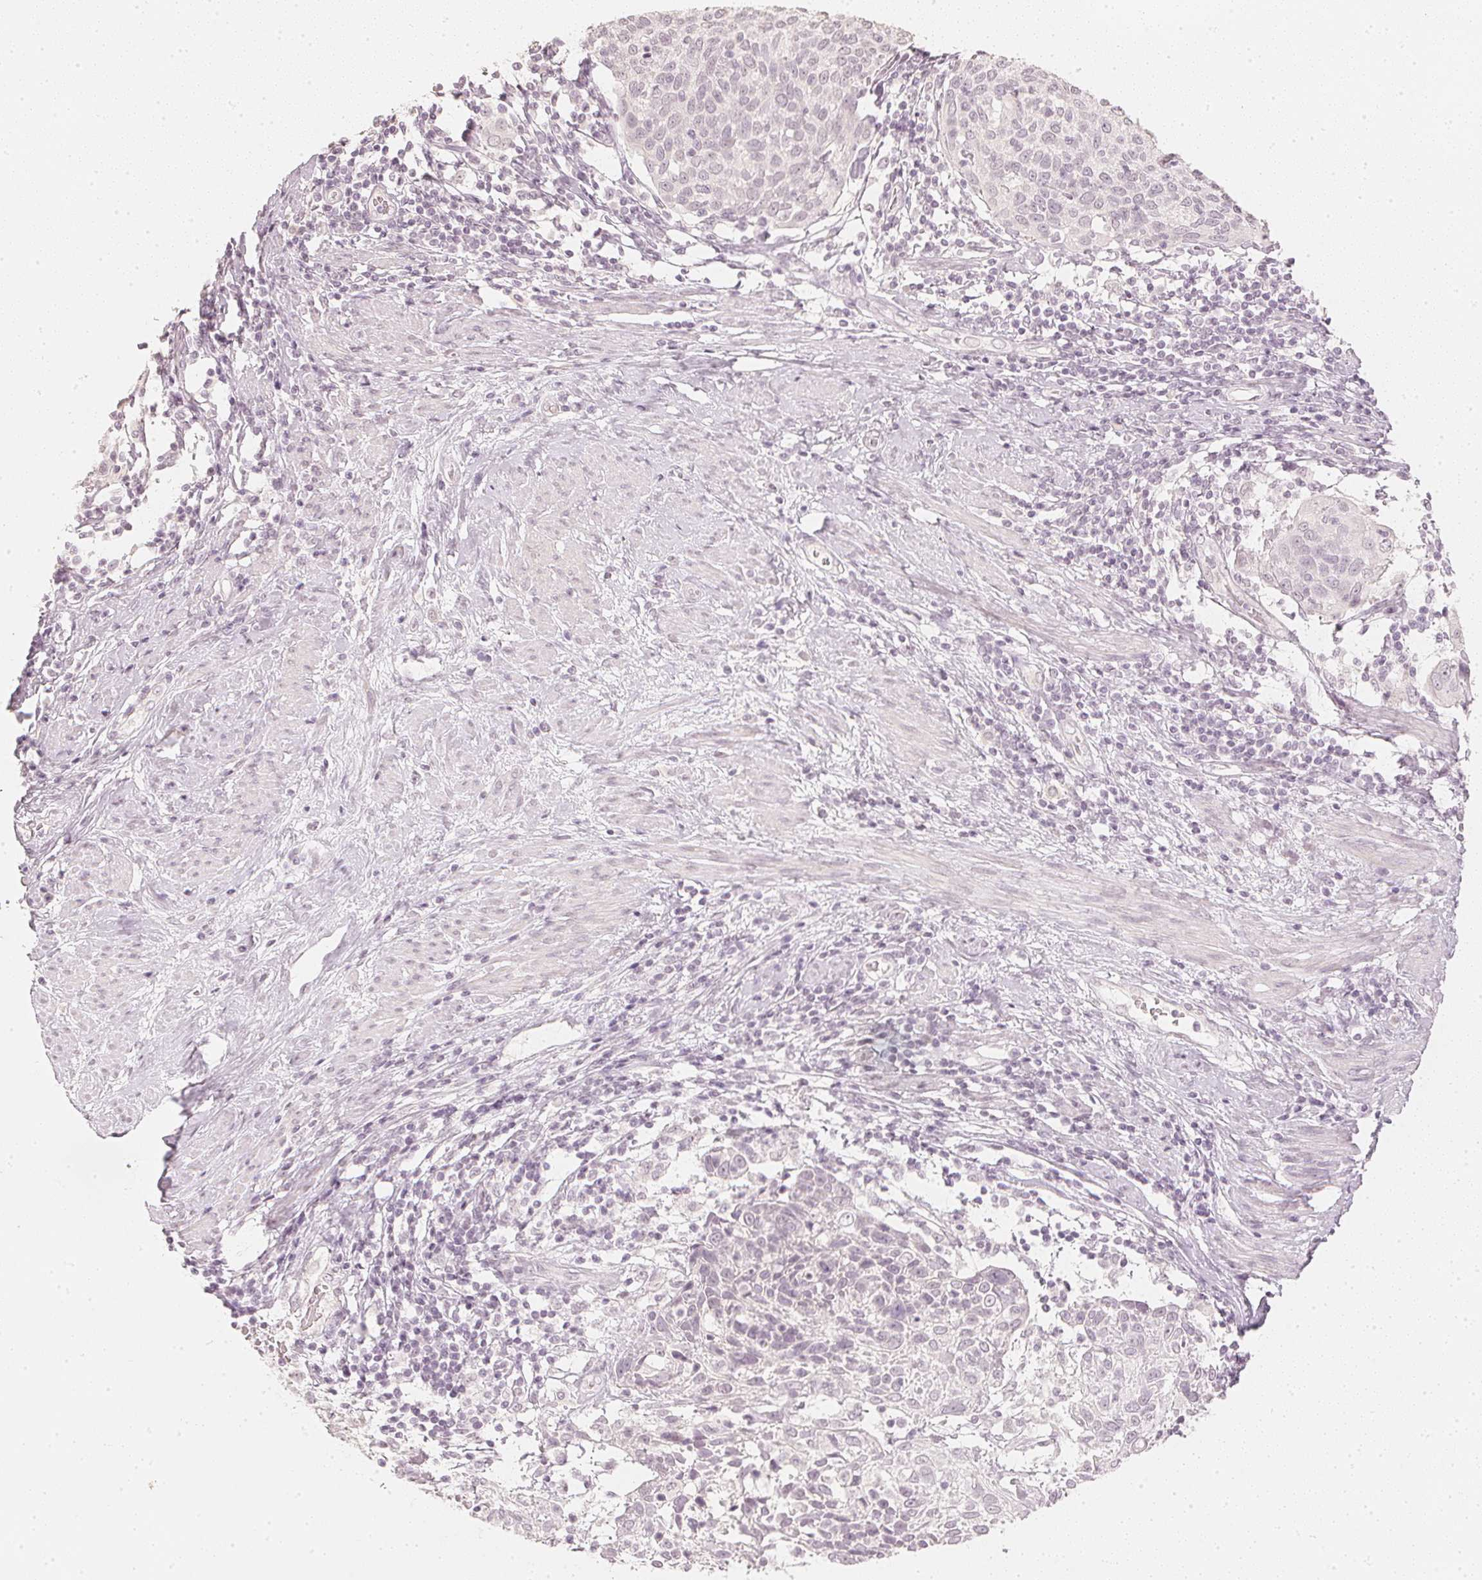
{"staining": {"intensity": "negative", "quantity": "none", "location": "none"}, "tissue": "cervical cancer", "cell_type": "Tumor cells", "image_type": "cancer", "snomed": [{"axis": "morphology", "description": "Squamous cell carcinoma, NOS"}, {"axis": "topography", "description": "Cervix"}], "caption": "Immunohistochemistry of squamous cell carcinoma (cervical) shows no expression in tumor cells. (Stains: DAB immunohistochemistry with hematoxylin counter stain, Microscopy: brightfield microscopy at high magnification).", "gene": "CALB1", "patient": {"sex": "female", "age": 61}}